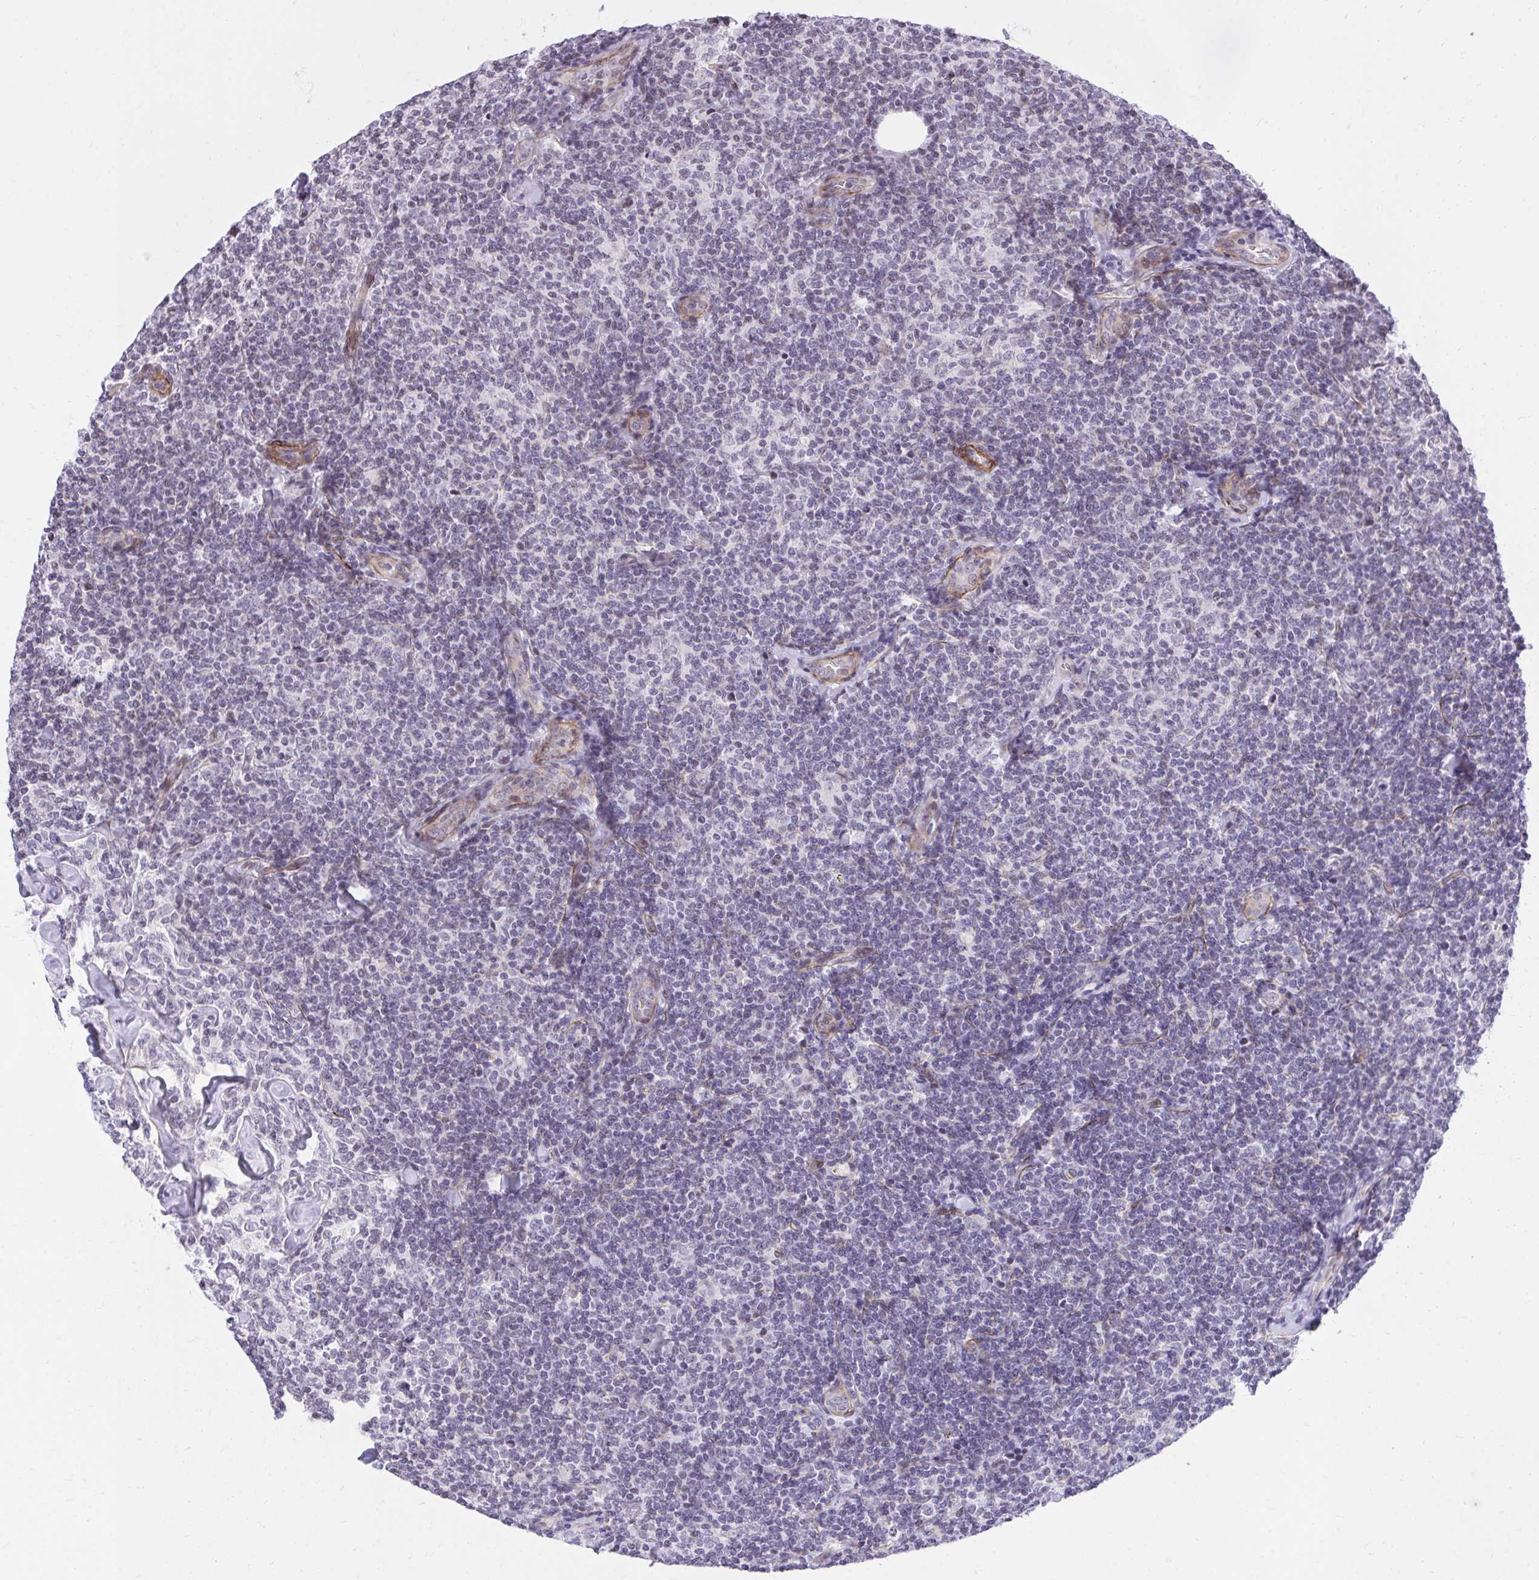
{"staining": {"intensity": "negative", "quantity": "none", "location": "none"}, "tissue": "lymphoma", "cell_type": "Tumor cells", "image_type": "cancer", "snomed": [{"axis": "morphology", "description": "Malignant lymphoma, non-Hodgkin's type, Low grade"}, {"axis": "topography", "description": "Lymph node"}], "caption": "Lymphoma was stained to show a protein in brown. There is no significant staining in tumor cells. The staining was performed using DAB to visualize the protein expression in brown, while the nuclei were stained in blue with hematoxylin (Magnification: 20x).", "gene": "KCNN4", "patient": {"sex": "female", "age": 56}}